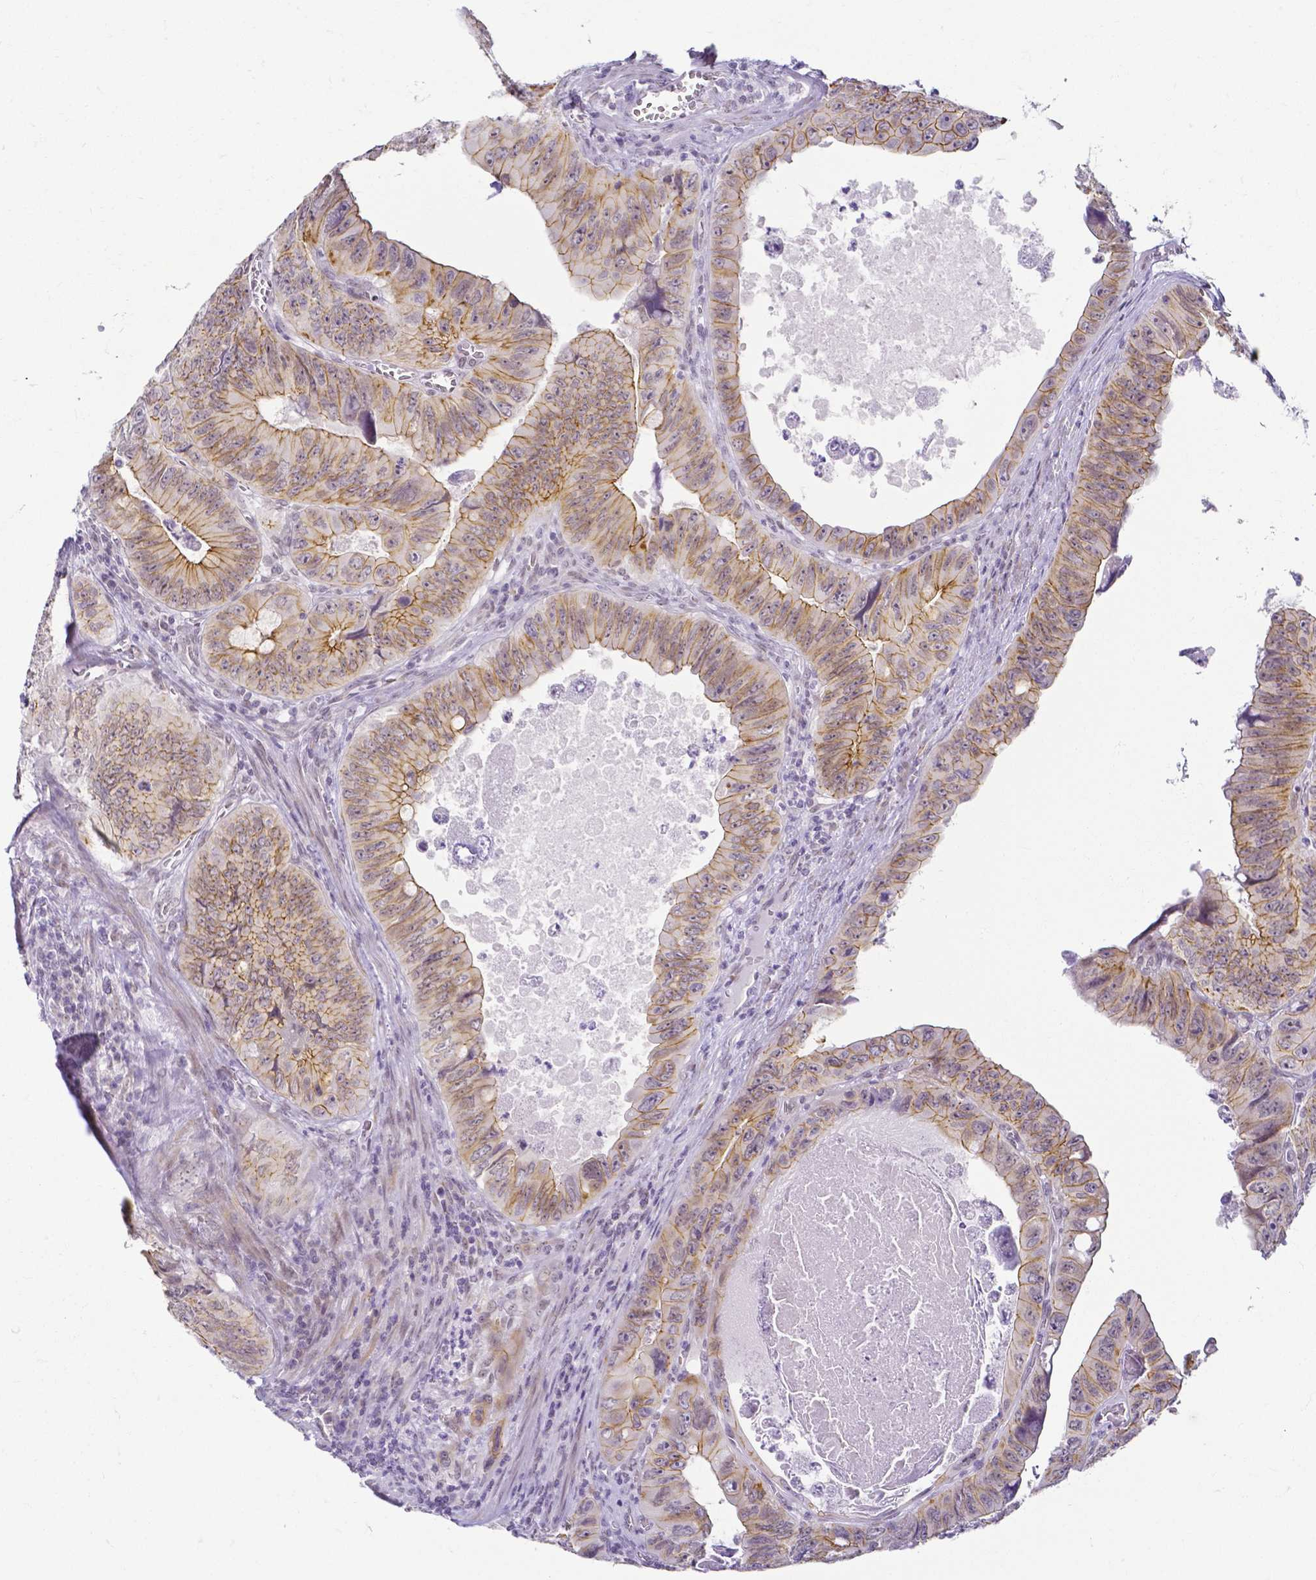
{"staining": {"intensity": "moderate", "quantity": "25%-75%", "location": "cytoplasmic/membranous"}, "tissue": "colorectal cancer", "cell_type": "Tumor cells", "image_type": "cancer", "snomed": [{"axis": "morphology", "description": "Adenocarcinoma, NOS"}, {"axis": "topography", "description": "Colon"}], "caption": "A brown stain labels moderate cytoplasmic/membranous expression of a protein in colorectal adenocarcinoma tumor cells.", "gene": "FAM83G", "patient": {"sex": "female", "age": 84}}